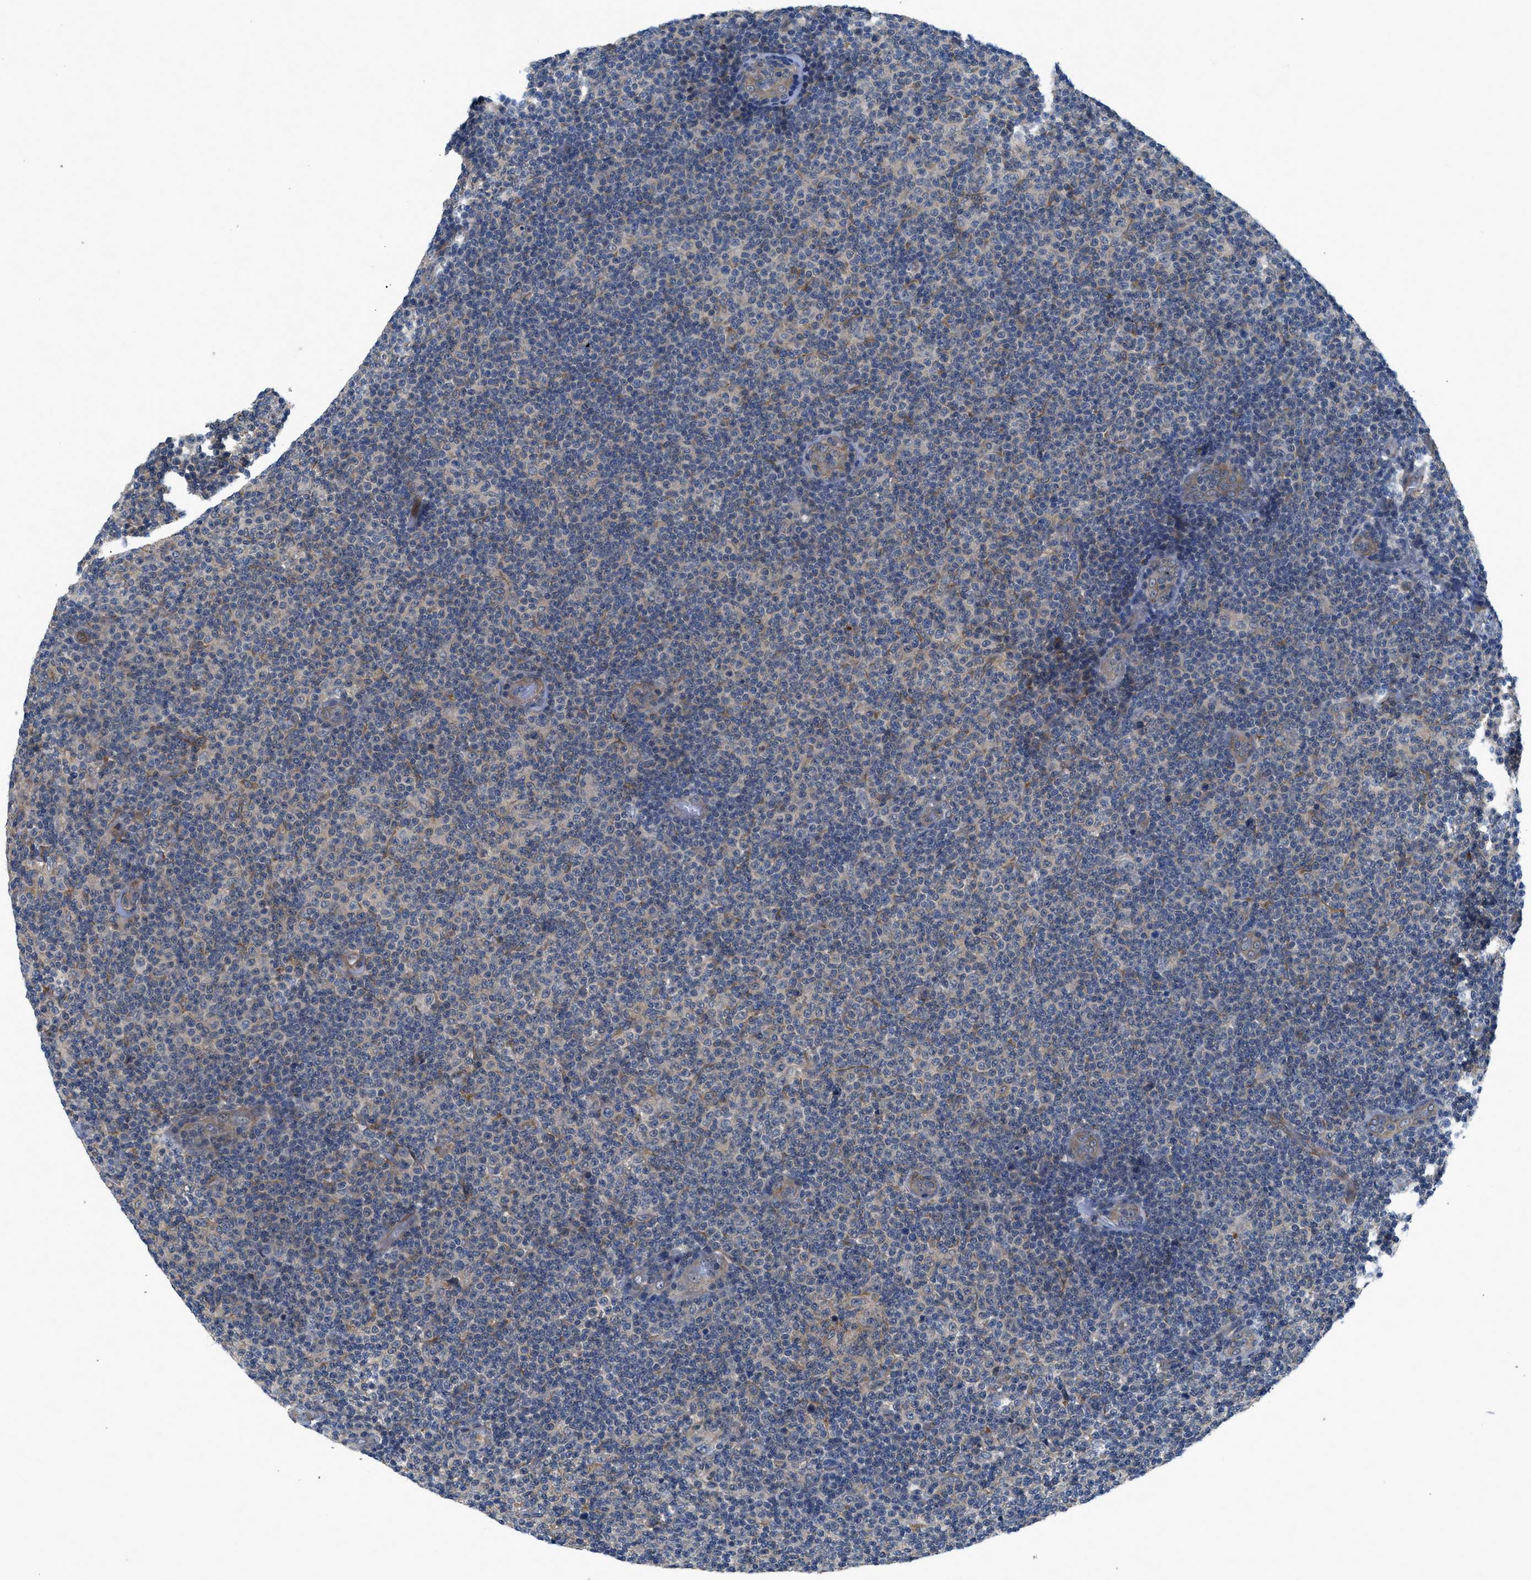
{"staining": {"intensity": "negative", "quantity": "none", "location": "none"}, "tissue": "lymphoma", "cell_type": "Tumor cells", "image_type": "cancer", "snomed": [{"axis": "morphology", "description": "Malignant lymphoma, non-Hodgkin's type, Low grade"}, {"axis": "topography", "description": "Lymph node"}], "caption": "Histopathology image shows no protein positivity in tumor cells of low-grade malignant lymphoma, non-Hodgkin's type tissue.", "gene": "PANX1", "patient": {"sex": "male", "age": 83}}